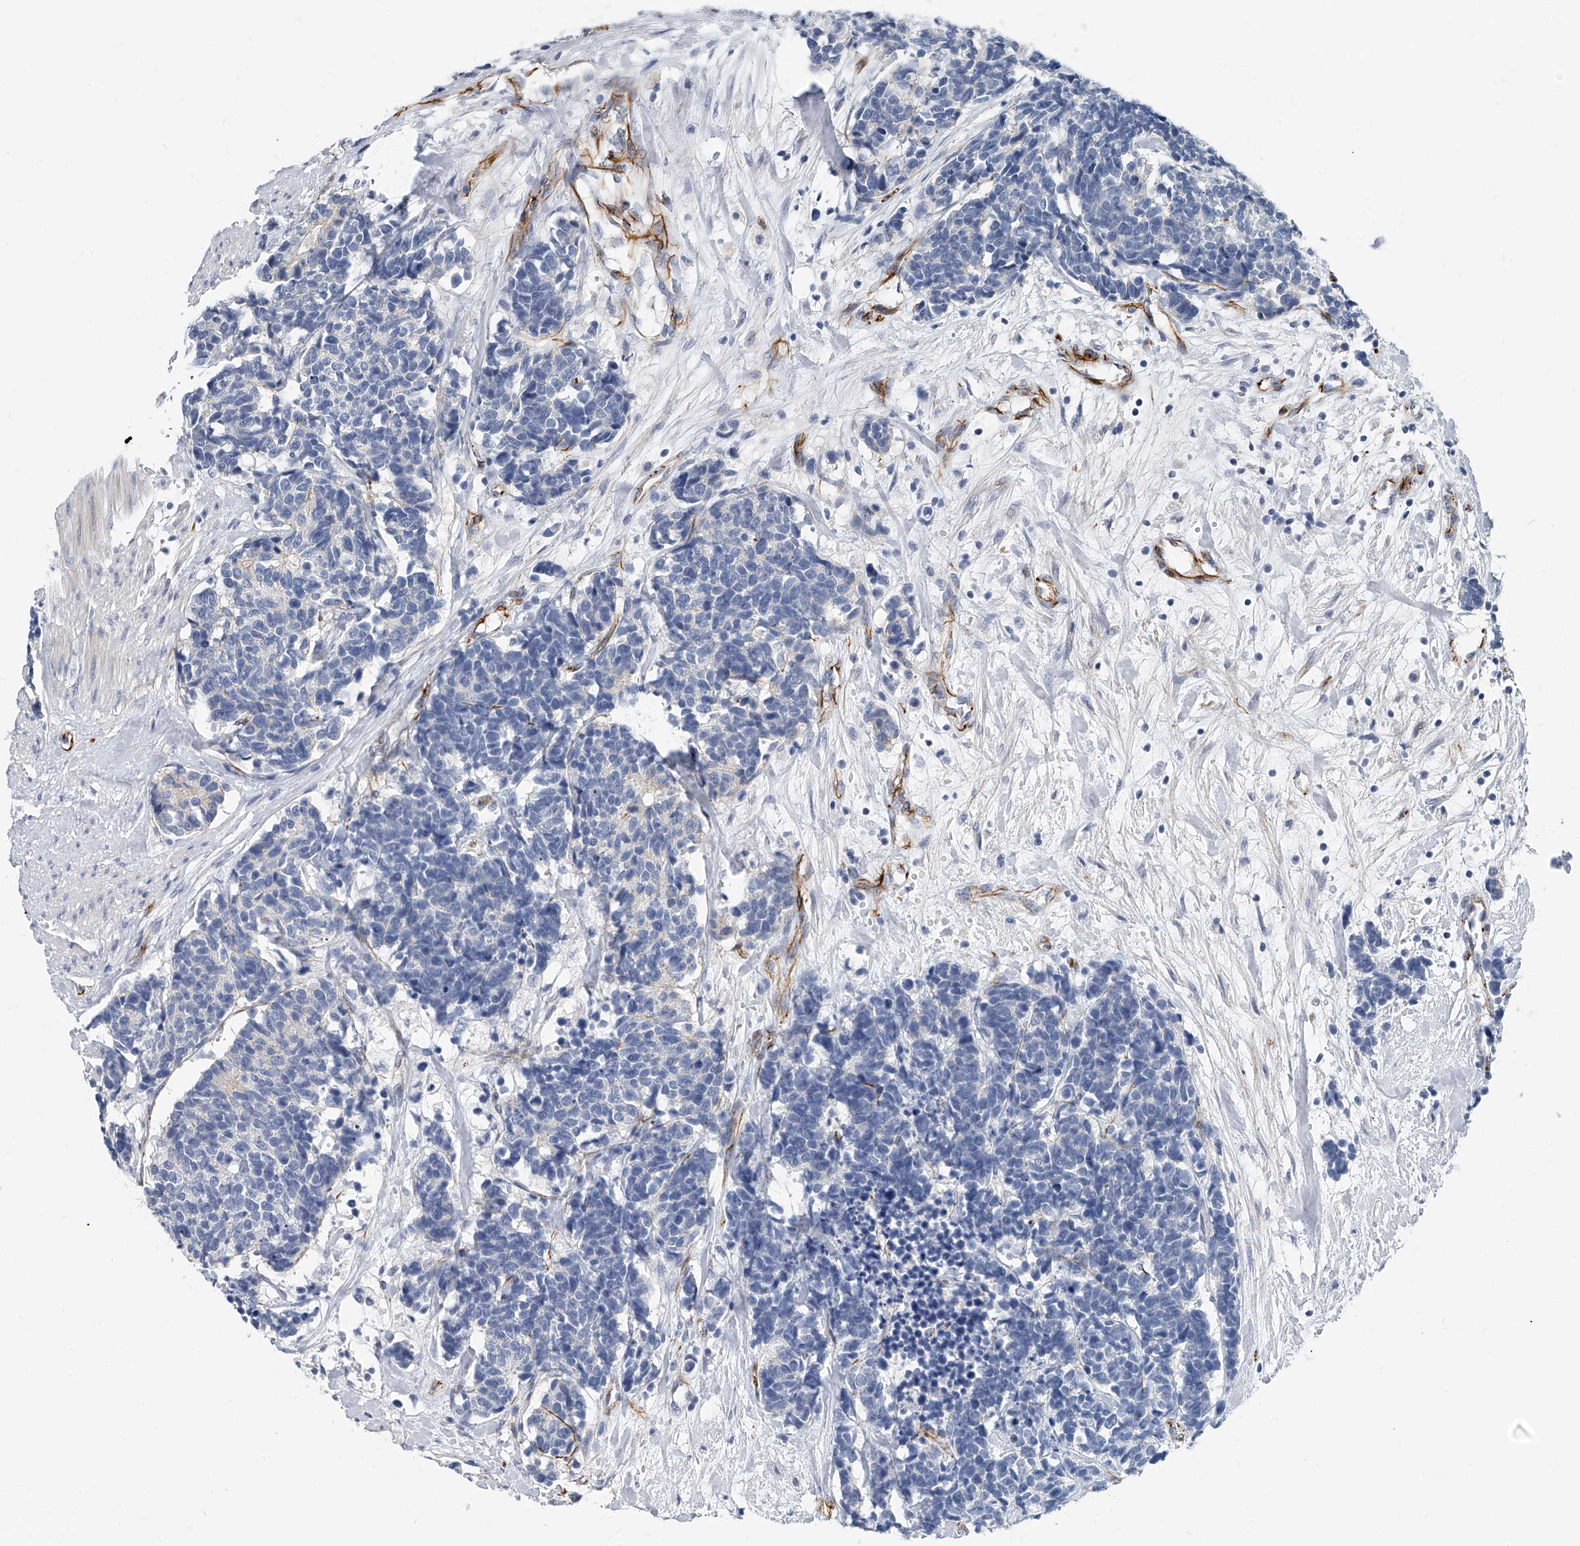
{"staining": {"intensity": "negative", "quantity": "none", "location": "none"}, "tissue": "carcinoid", "cell_type": "Tumor cells", "image_type": "cancer", "snomed": [{"axis": "morphology", "description": "Carcinoma, NOS"}, {"axis": "morphology", "description": "Carcinoid, malignant, NOS"}, {"axis": "topography", "description": "Urinary bladder"}], "caption": "This micrograph is of carcinoid stained with immunohistochemistry to label a protein in brown with the nuclei are counter-stained blue. There is no staining in tumor cells.", "gene": "KIRREL1", "patient": {"sex": "male", "age": 57}}